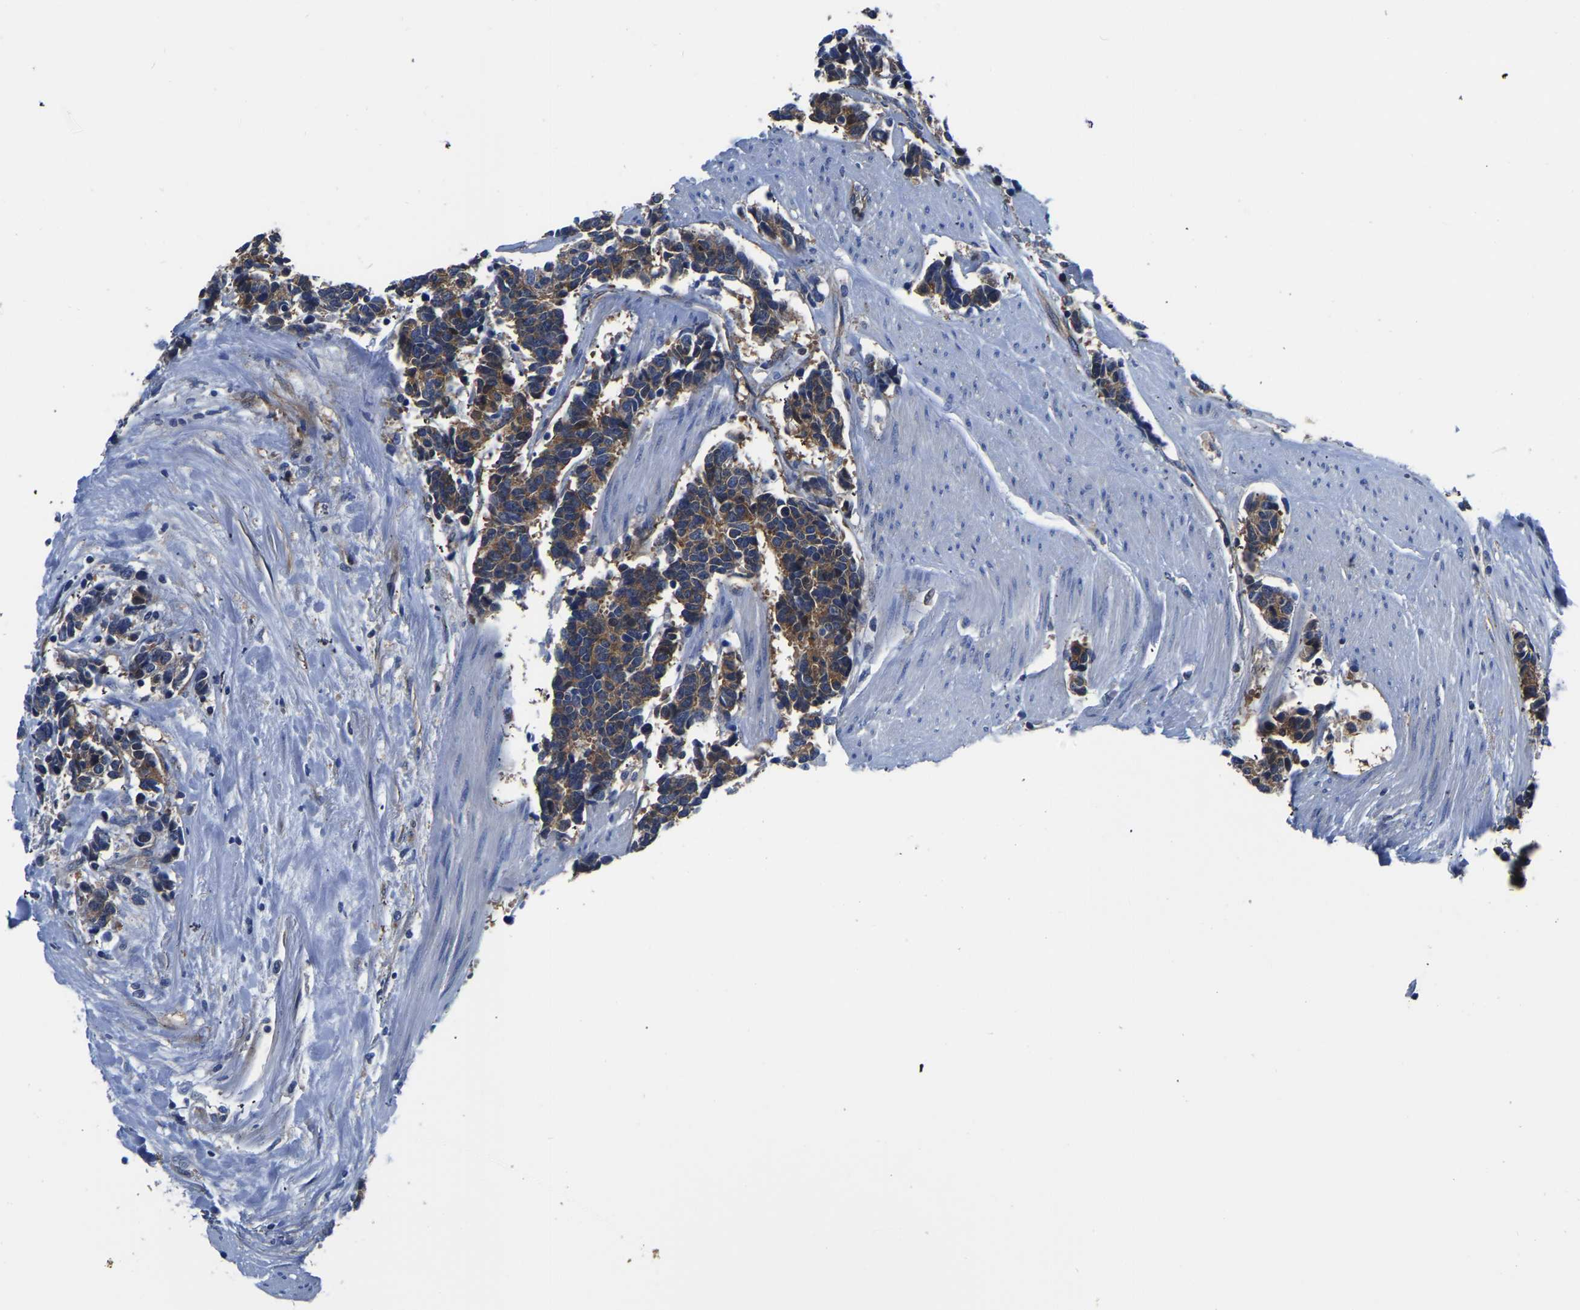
{"staining": {"intensity": "strong", "quantity": ">75%", "location": "cytoplasmic/membranous"}, "tissue": "carcinoid", "cell_type": "Tumor cells", "image_type": "cancer", "snomed": [{"axis": "morphology", "description": "Carcinoma, NOS"}, {"axis": "morphology", "description": "Carcinoid, malignant, NOS"}, {"axis": "topography", "description": "Urinary bladder"}], "caption": "DAB immunohistochemical staining of human carcinoid exhibits strong cytoplasmic/membranous protein positivity in about >75% of tumor cells. (brown staining indicates protein expression, while blue staining denotes nuclei).", "gene": "TFG", "patient": {"sex": "male", "age": 57}}